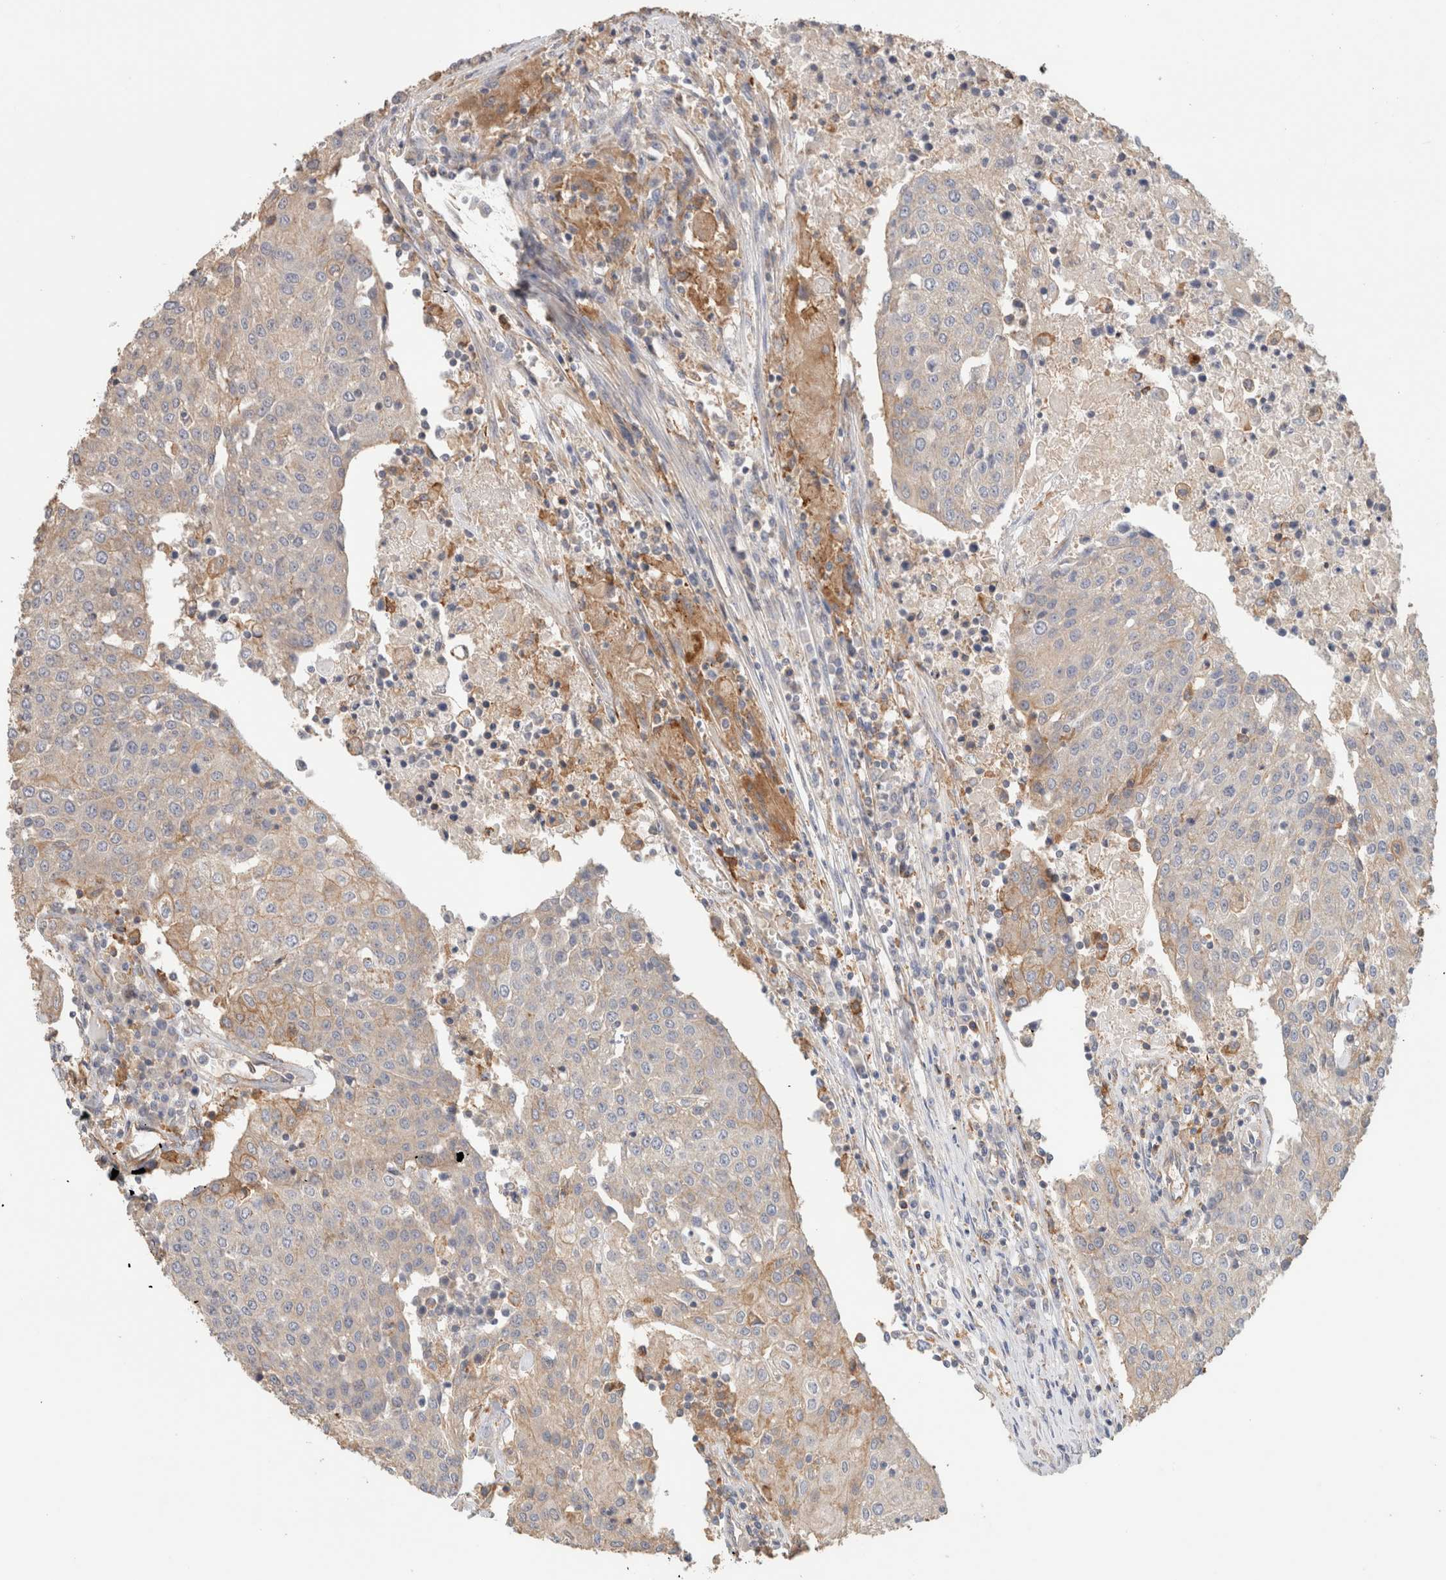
{"staining": {"intensity": "moderate", "quantity": "<25%", "location": "cytoplasmic/membranous"}, "tissue": "urothelial cancer", "cell_type": "Tumor cells", "image_type": "cancer", "snomed": [{"axis": "morphology", "description": "Urothelial carcinoma, High grade"}, {"axis": "topography", "description": "Urinary bladder"}], "caption": "Urothelial carcinoma (high-grade) stained for a protein (brown) demonstrates moderate cytoplasmic/membranous positive expression in approximately <25% of tumor cells.", "gene": "CFAP418", "patient": {"sex": "female", "age": 85}}